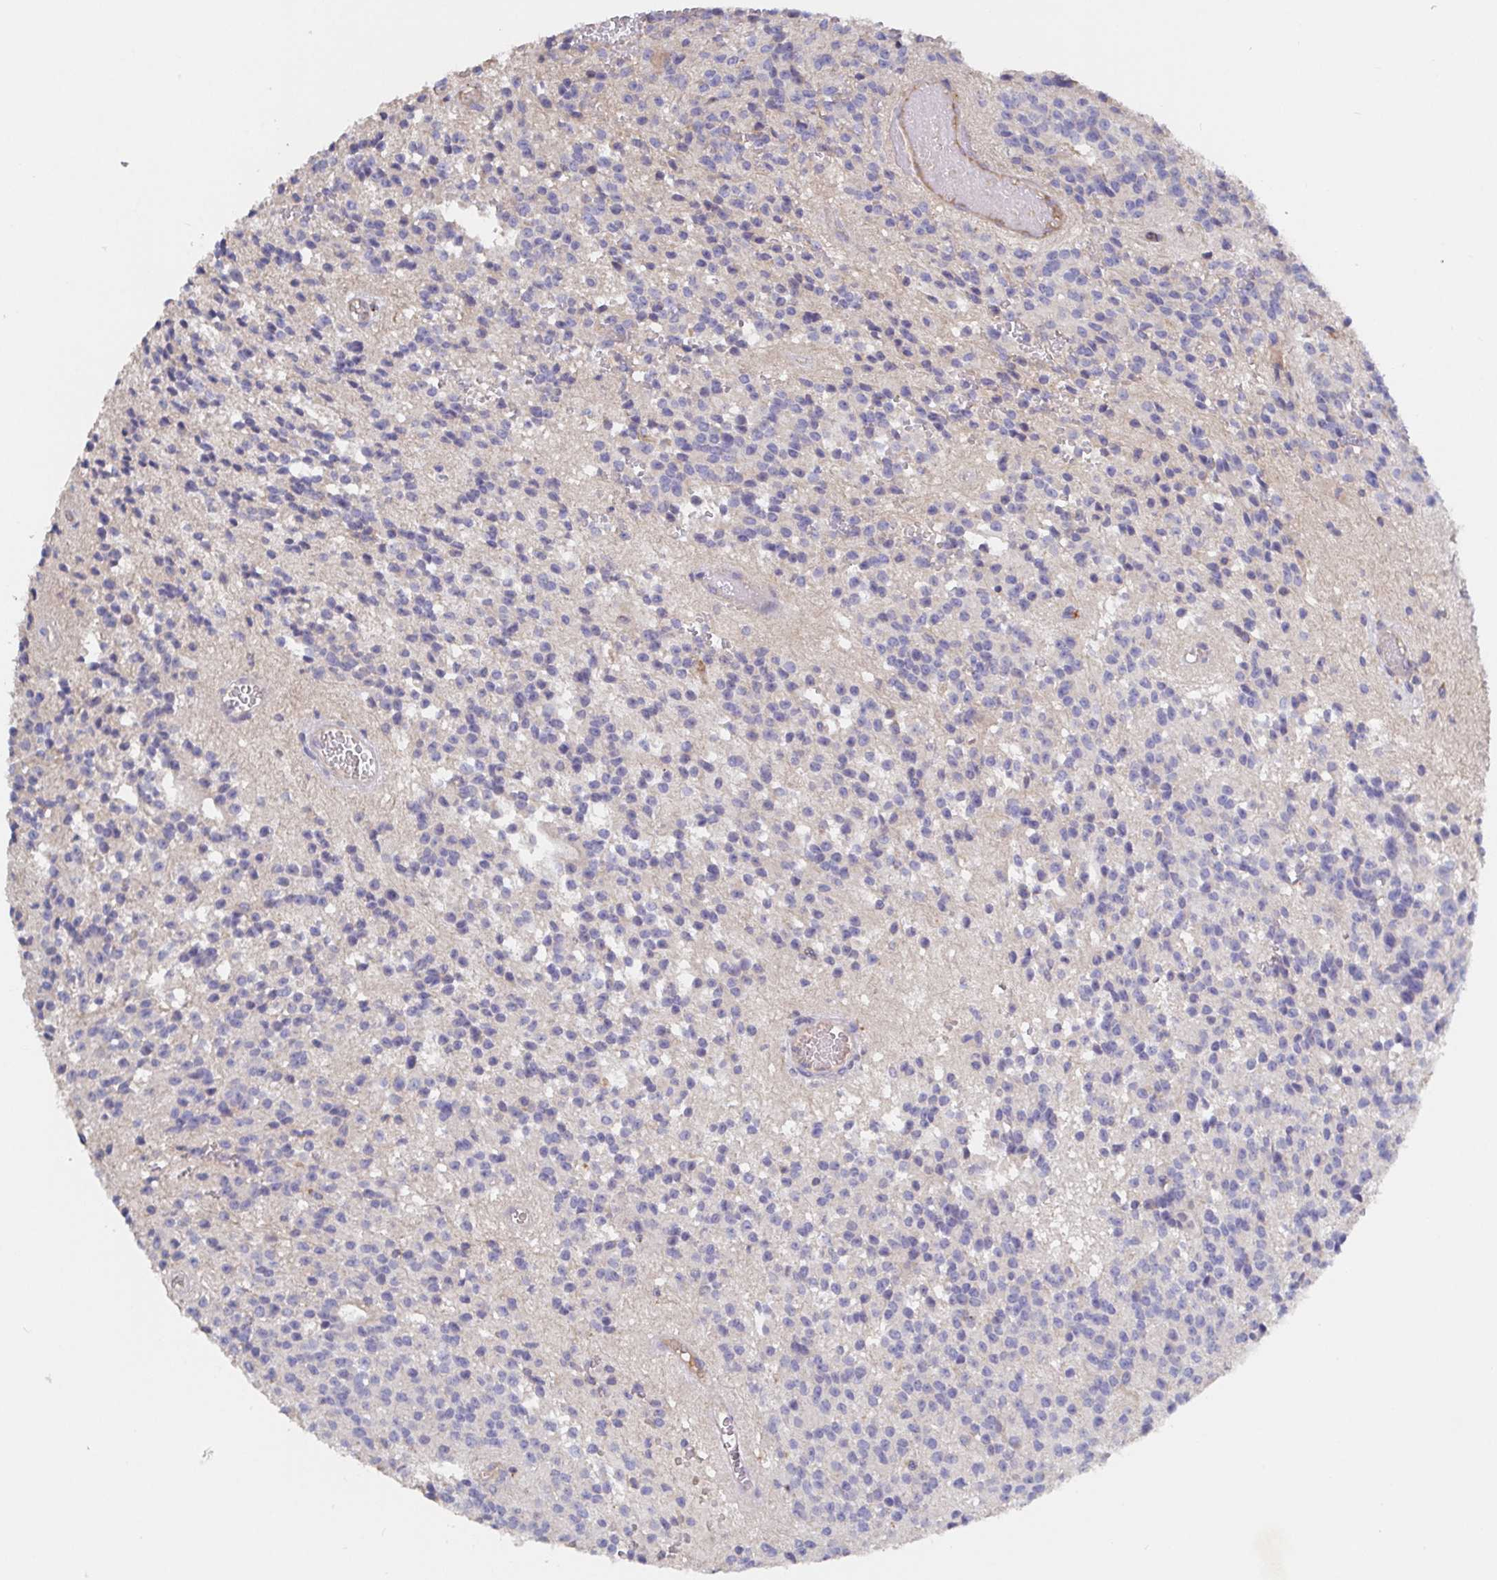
{"staining": {"intensity": "negative", "quantity": "none", "location": "none"}, "tissue": "glioma", "cell_type": "Tumor cells", "image_type": "cancer", "snomed": [{"axis": "morphology", "description": "Glioma, malignant, Low grade"}, {"axis": "topography", "description": "Brain"}], "caption": "This is a histopathology image of immunohistochemistry staining of glioma, which shows no staining in tumor cells.", "gene": "IRAK2", "patient": {"sex": "male", "age": 31}}